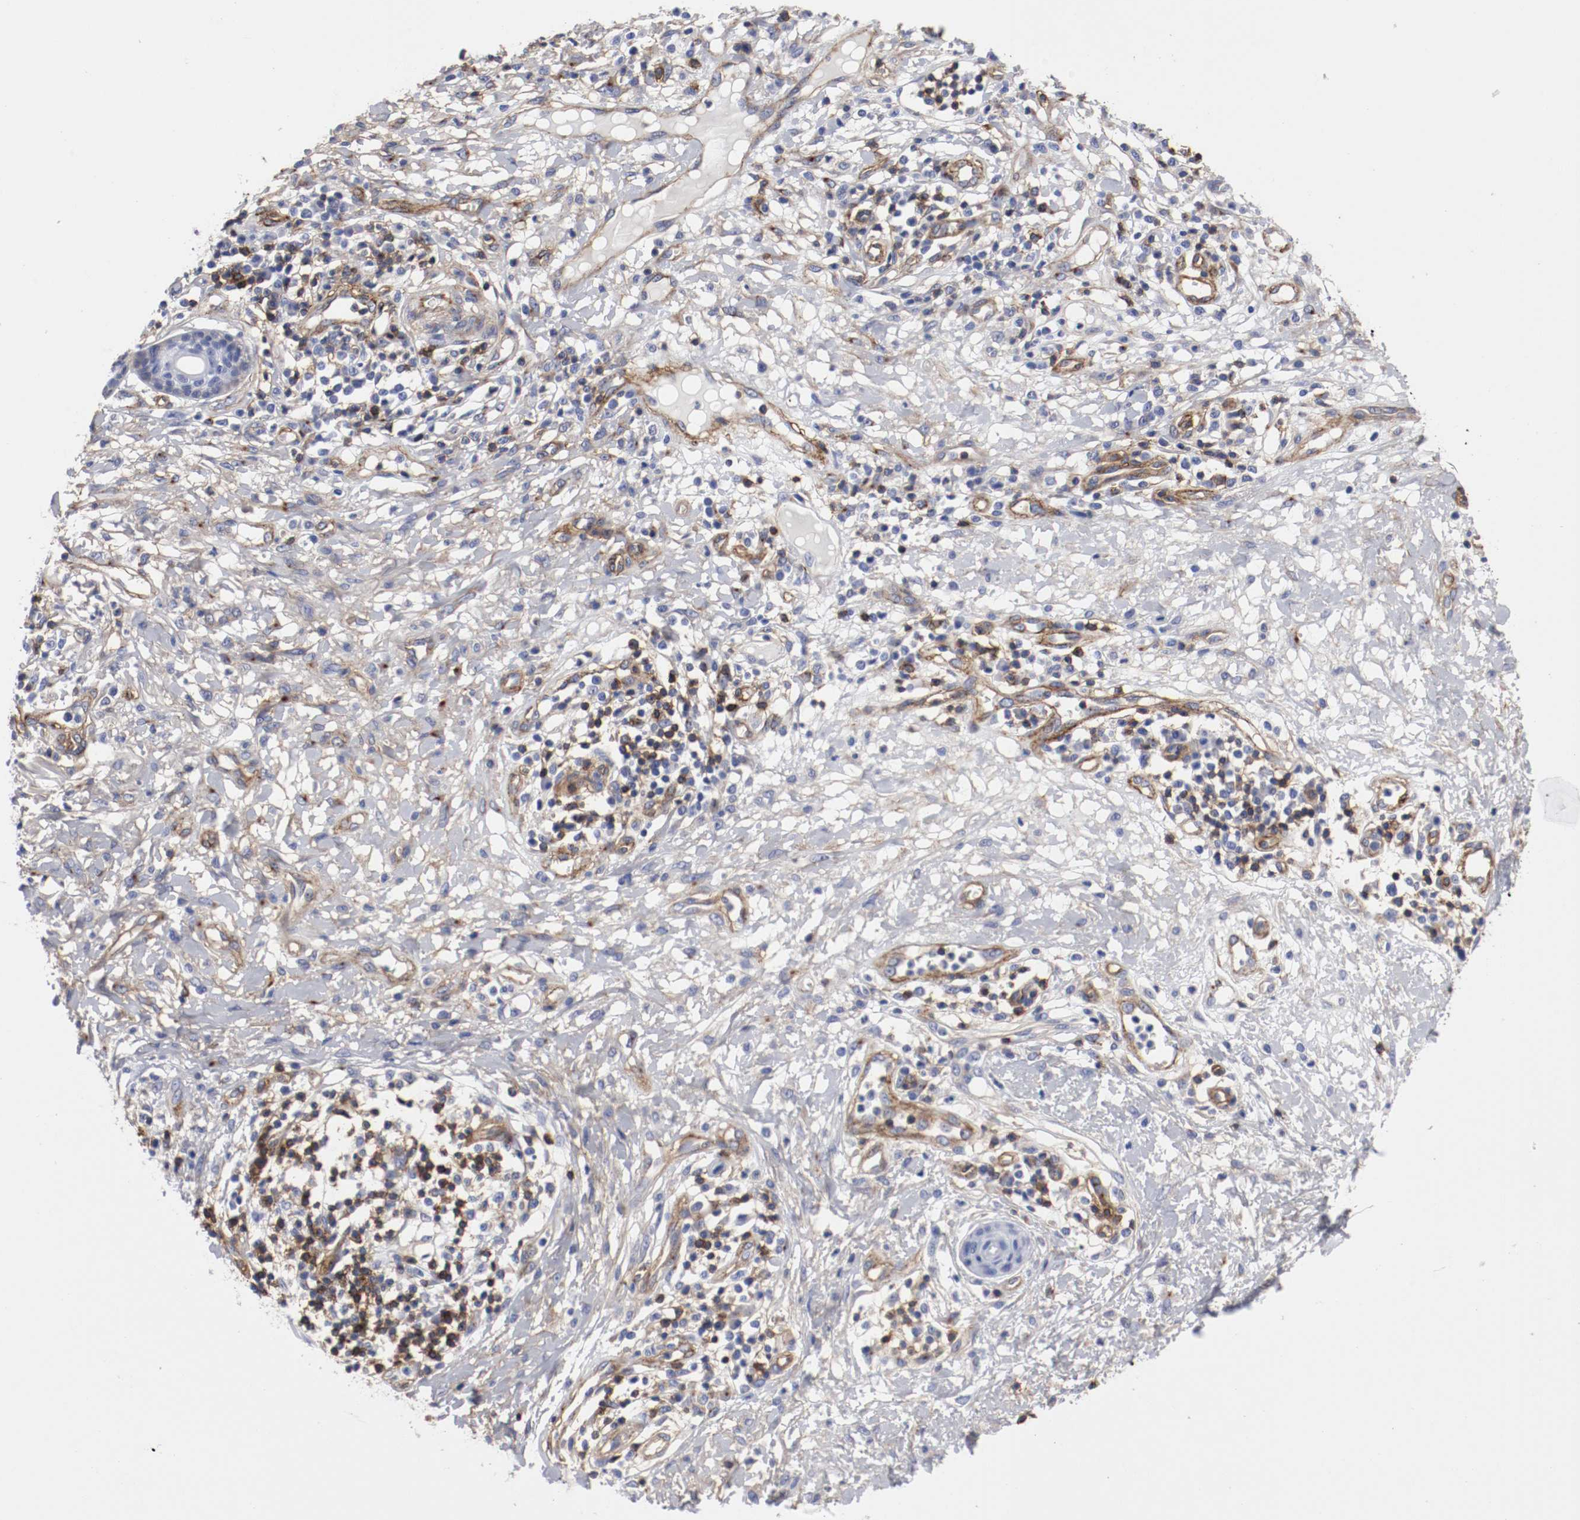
{"staining": {"intensity": "weak", "quantity": "<25%", "location": "cytoplasmic/membranous"}, "tissue": "skin cancer", "cell_type": "Tumor cells", "image_type": "cancer", "snomed": [{"axis": "morphology", "description": "Squamous cell carcinoma, NOS"}, {"axis": "topography", "description": "Skin"}], "caption": "High power microscopy photomicrograph of an immunohistochemistry photomicrograph of skin squamous cell carcinoma, revealing no significant staining in tumor cells. (Stains: DAB IHC with hematoxylin counter stain, Microscopy: brightfield microscopy at high magnification).", "gene": "IFITM1", "patient": {"sex": "female", "age": 78}}